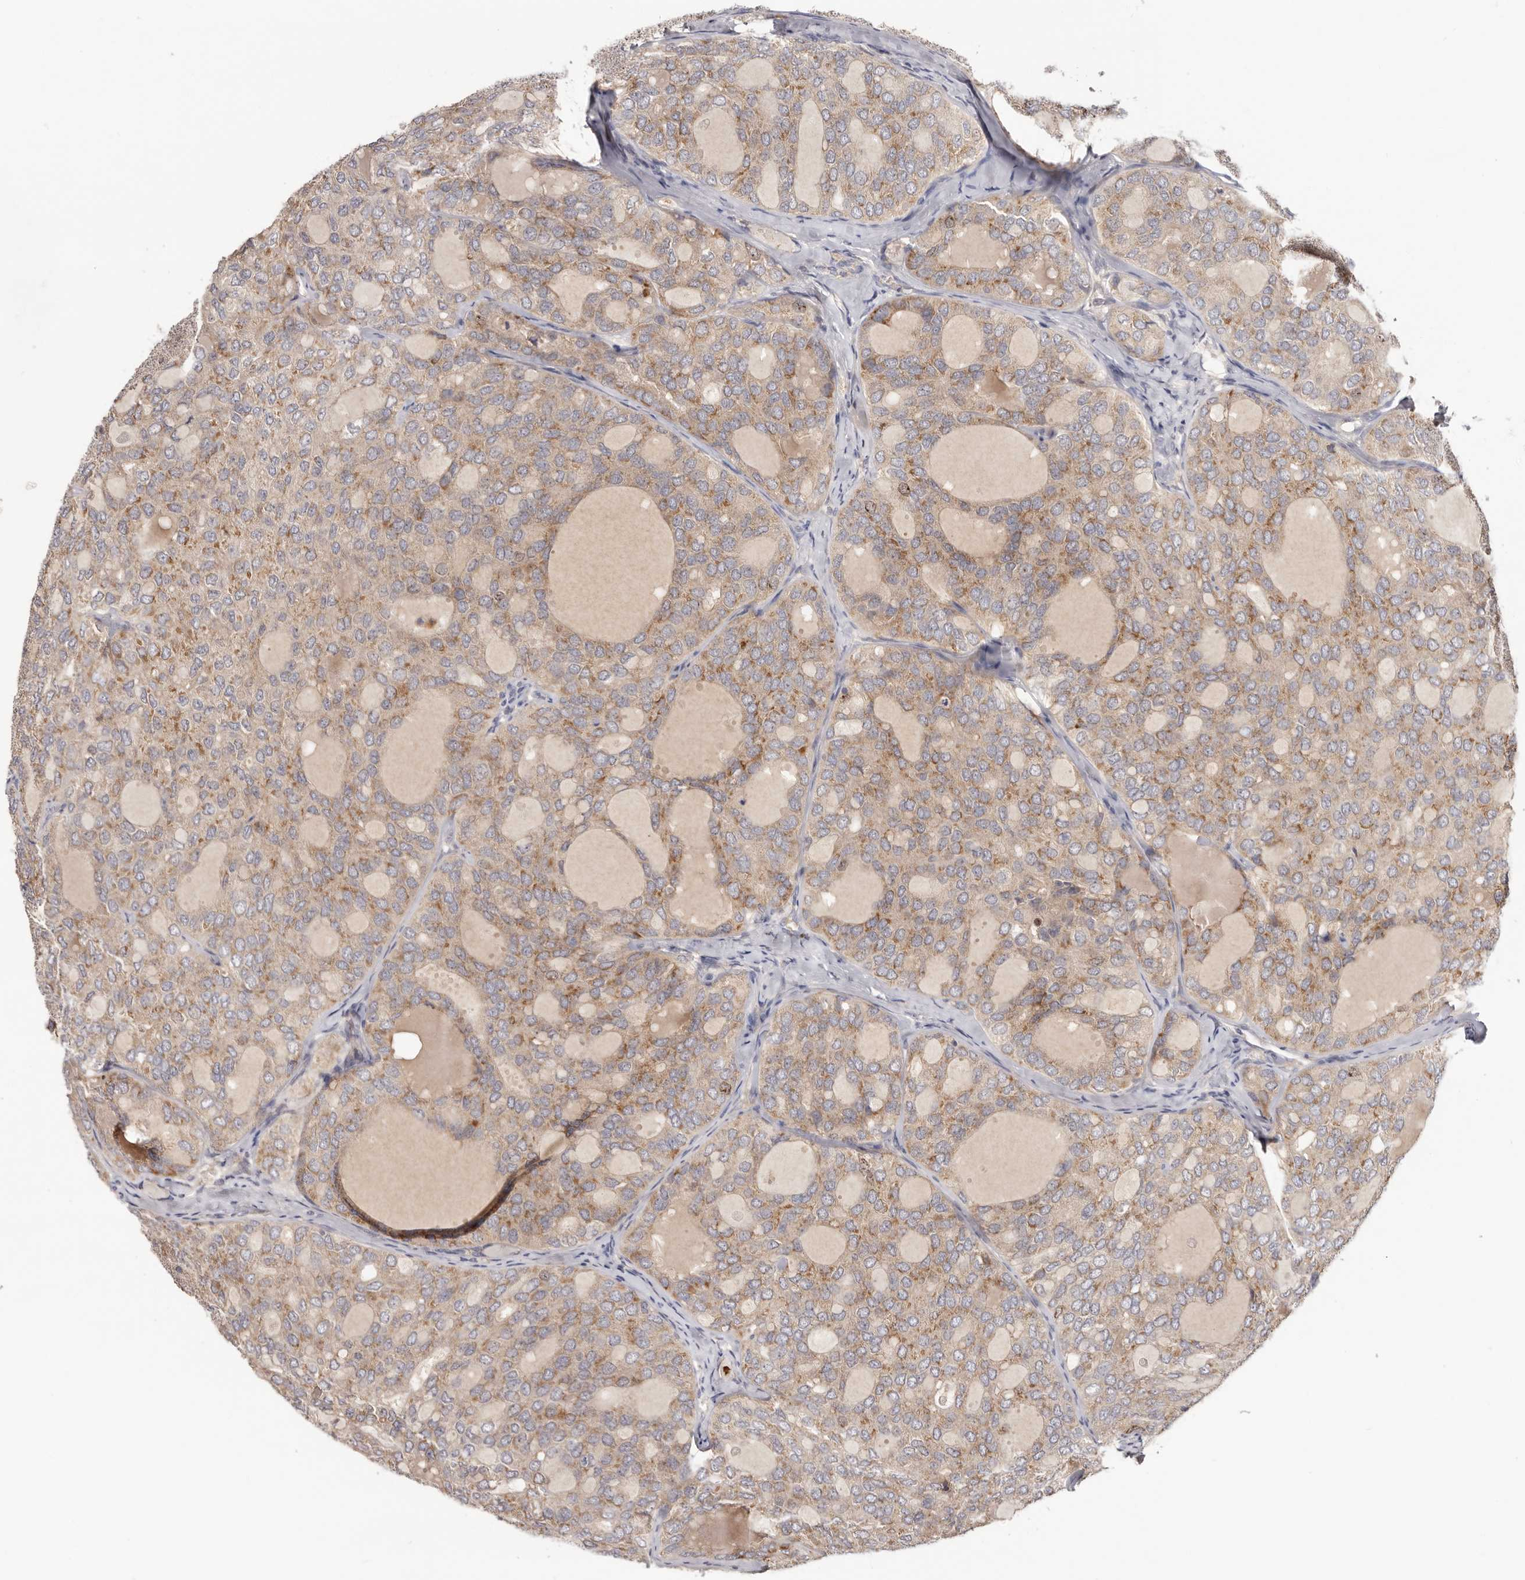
{"staining": {"intensity": "moderate", "quantity": ">75%", "location": "cytoplasmic/membranous"}, "tissue": "thyroid cancer", "cell_type": "Tumor cells", "image_type": "cancer", "snomed": [{"axis": "morphology", "description": "Follicular adenoma carcinoma, NOS"}, {"axis": "topography", "description": "Thyroid gland"}], "caption": "This is an image of immunohistochemistry (IHC) staining of follicular adenoma carcinoma (thyroid), which shows moderate staining in the cytoplasmic/membranous of tumor cells.", "gene": "CCDC190", "patient": {"sex": "male", "age": 75}}